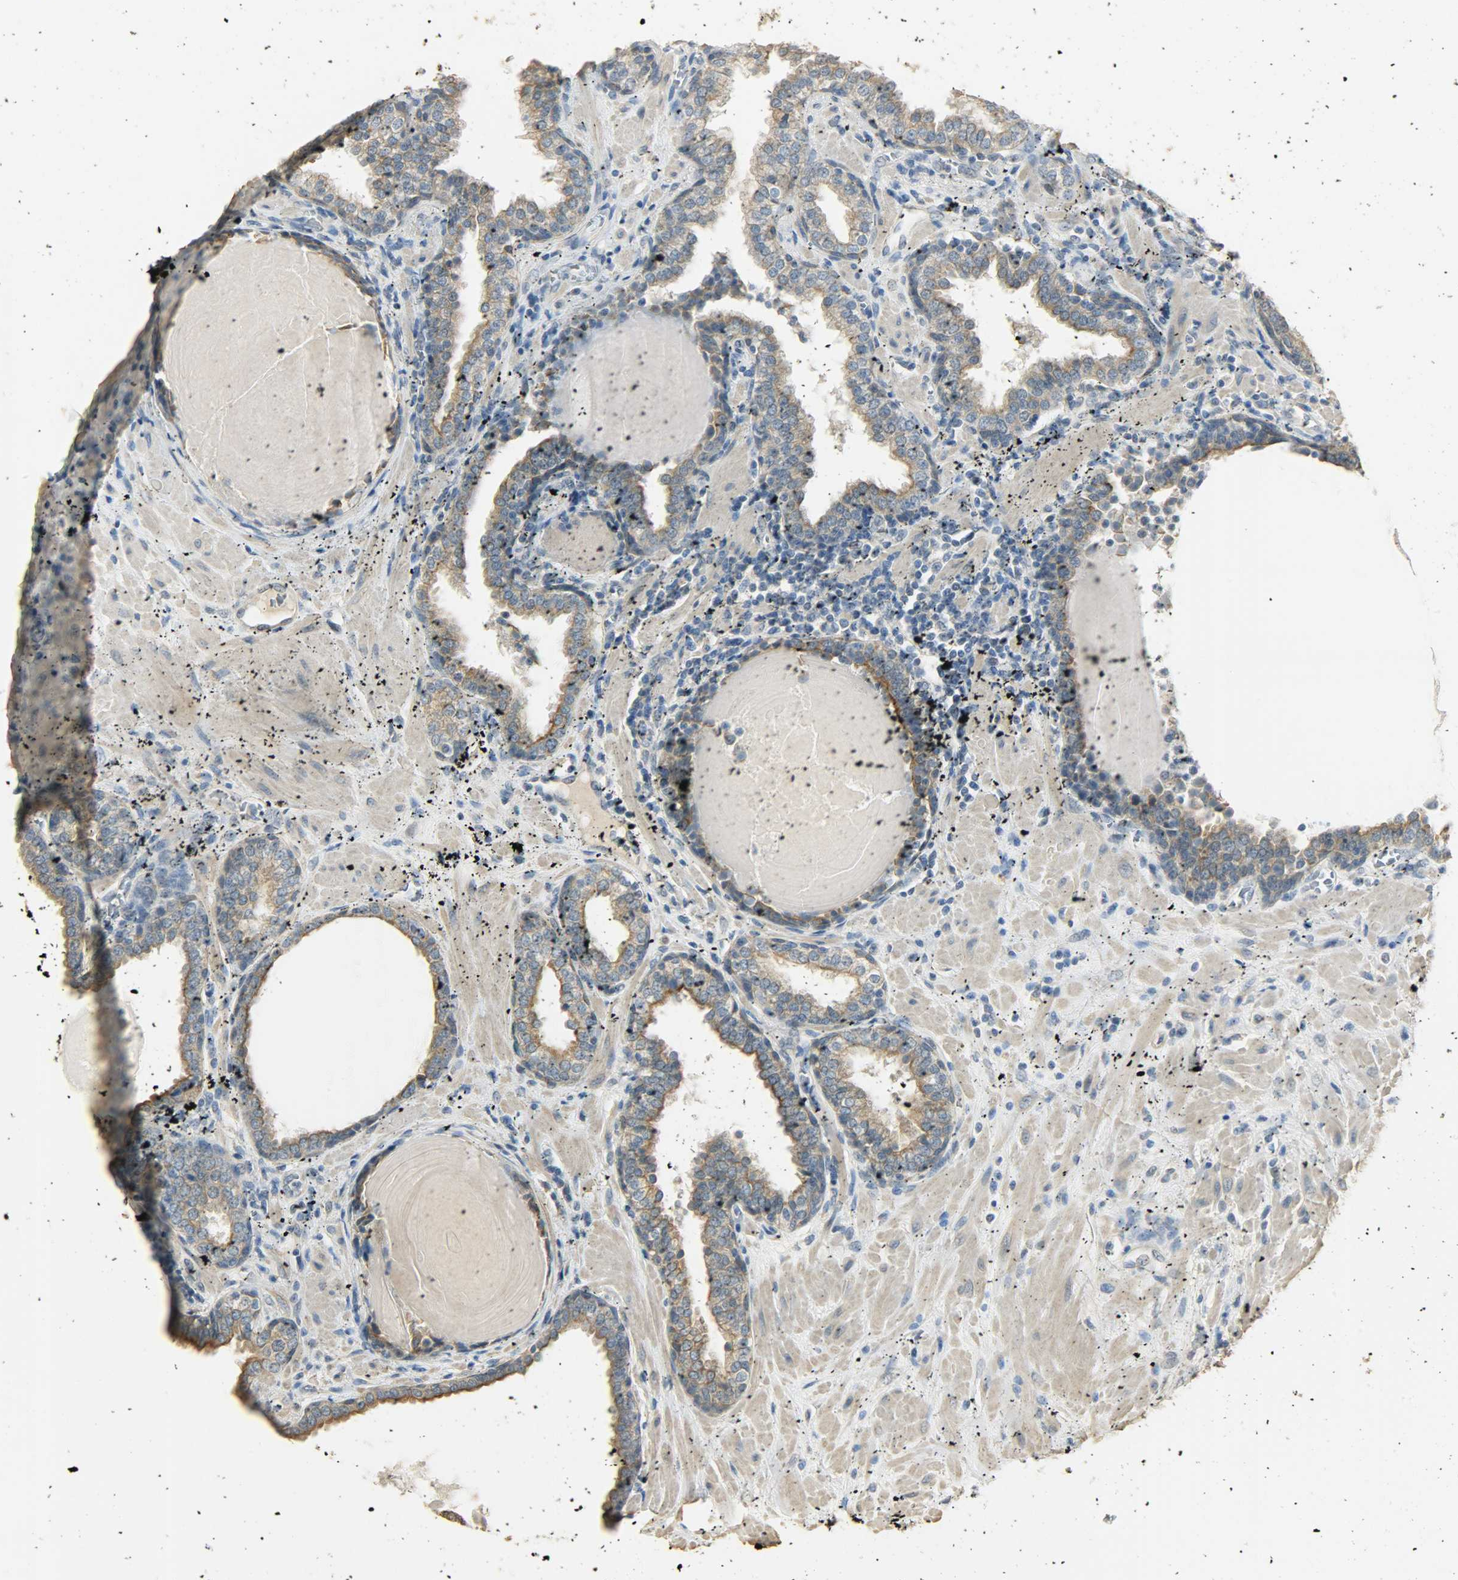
{"staining": {"intensity": "moderate", "quantity": ">75%", "location": "cytoplasmic/membranous"}, "tissue": "prostate", "cell_type": "Glandular cells", "image_type": "normal", "snomed": [{"axis": "morphology", "description": "Normal tissue, NOS"}, {"axis": "topography", "description": "Prostate"}], "caption": "Immunohistochemistry (IHC) micrograph of benign human prostate stained for a protein (brown), which displays medium levels of moderate cytoplasmic/membranous positivity in about >75% of glandular cells.", "gene": "USP13", "patient": {"sex": "male", "age": 51}}